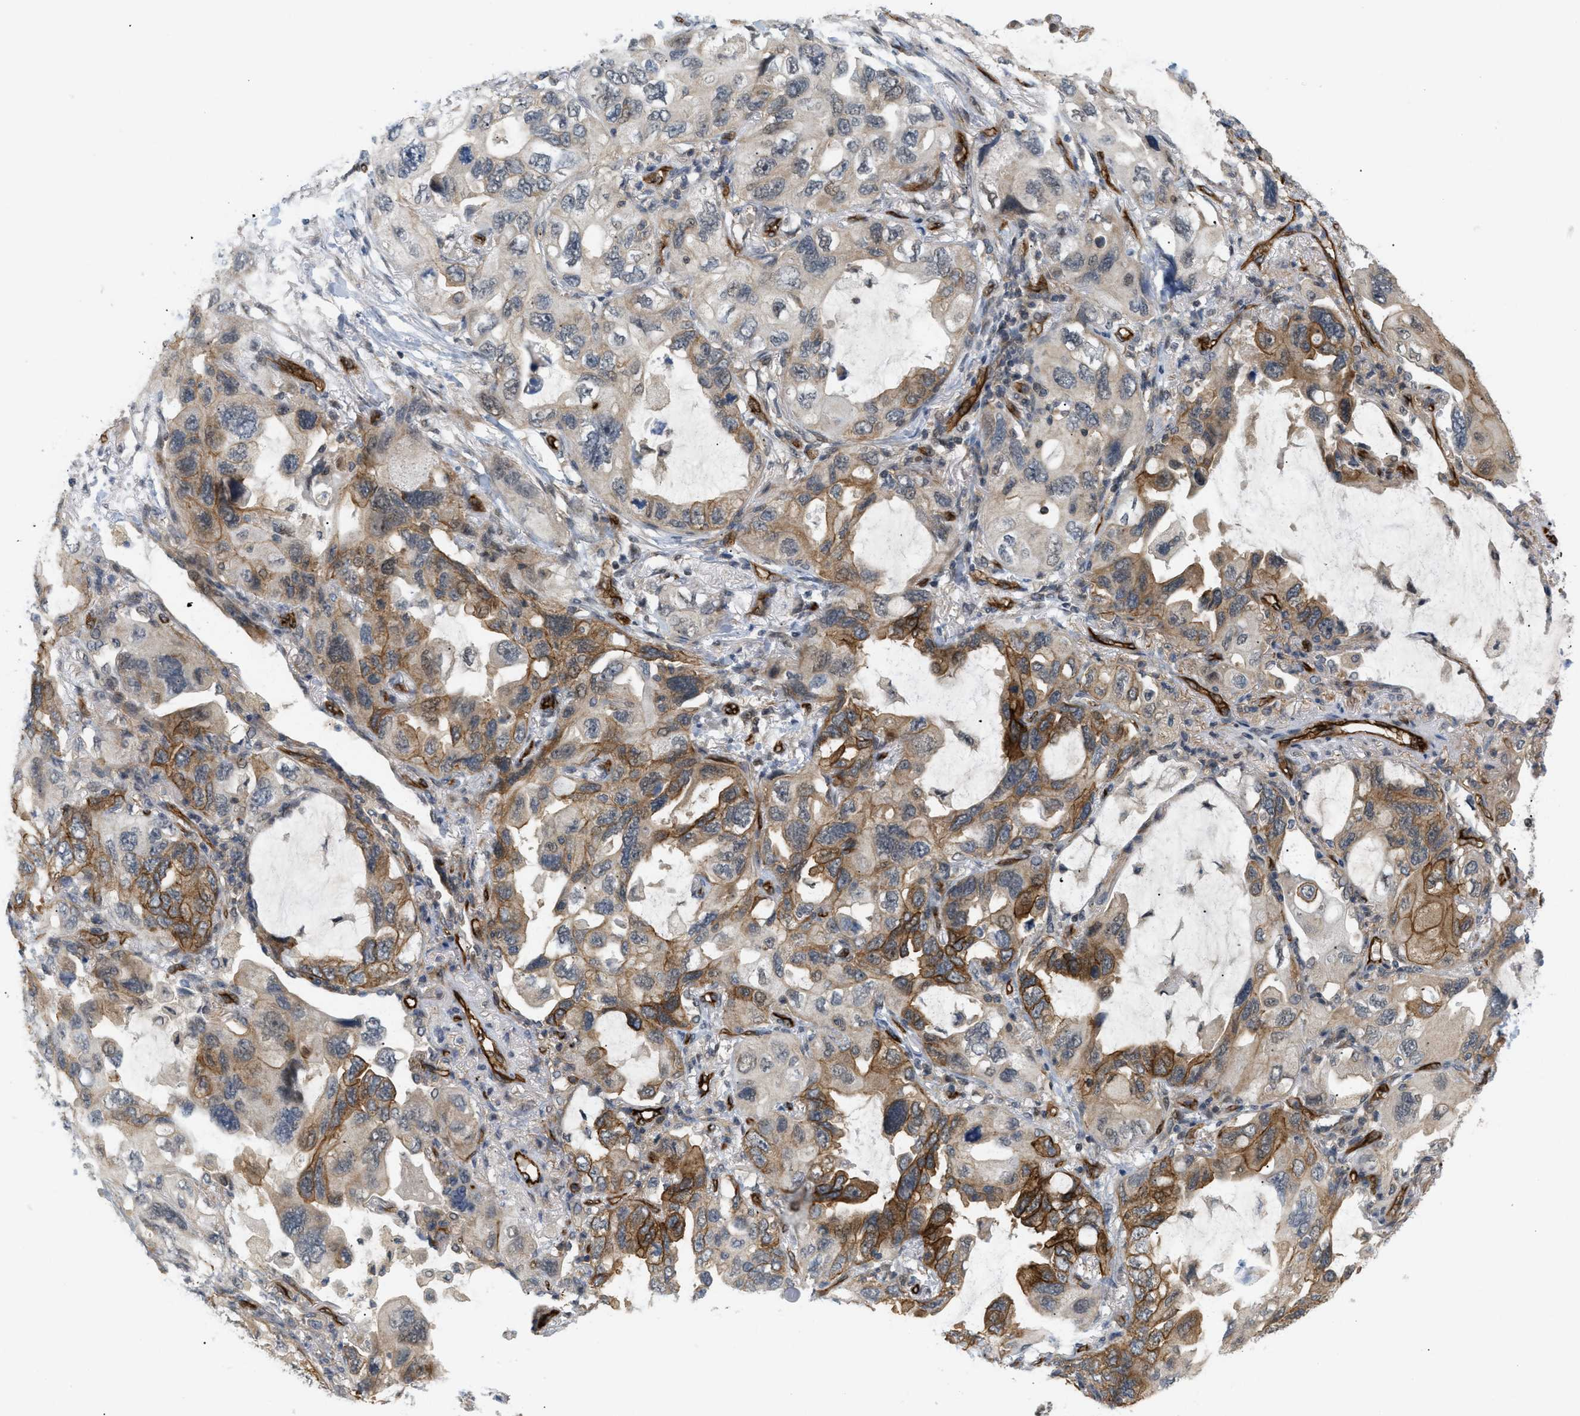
{"staining": {"intensity": "moderate", "quantity": "25%-75%", "location": "cytoplasmic/membranous"}, "tissue": "lung cancer", "cell_type": "Tumor cells", "image_type": "cancer", "snomed": [{"axis": "morphology", "description": "Squamous cell carcinoma, NOS"}, {"axis": "topography", "description": "Lung"}], "caption": "Lung cancer stained with DAB (3,3'-diaminobenzidine) immunohistochemistry displays medium levels of moderate cytoplasmic/membranous expression in about 25%-75% of tumor cells. (DAB (3,3'-diaminobenzidine) = brown stain, brightfield microscopy at high magnification).", "gene": "PALMD", "patient": {"sex": "female", "age": 73}}